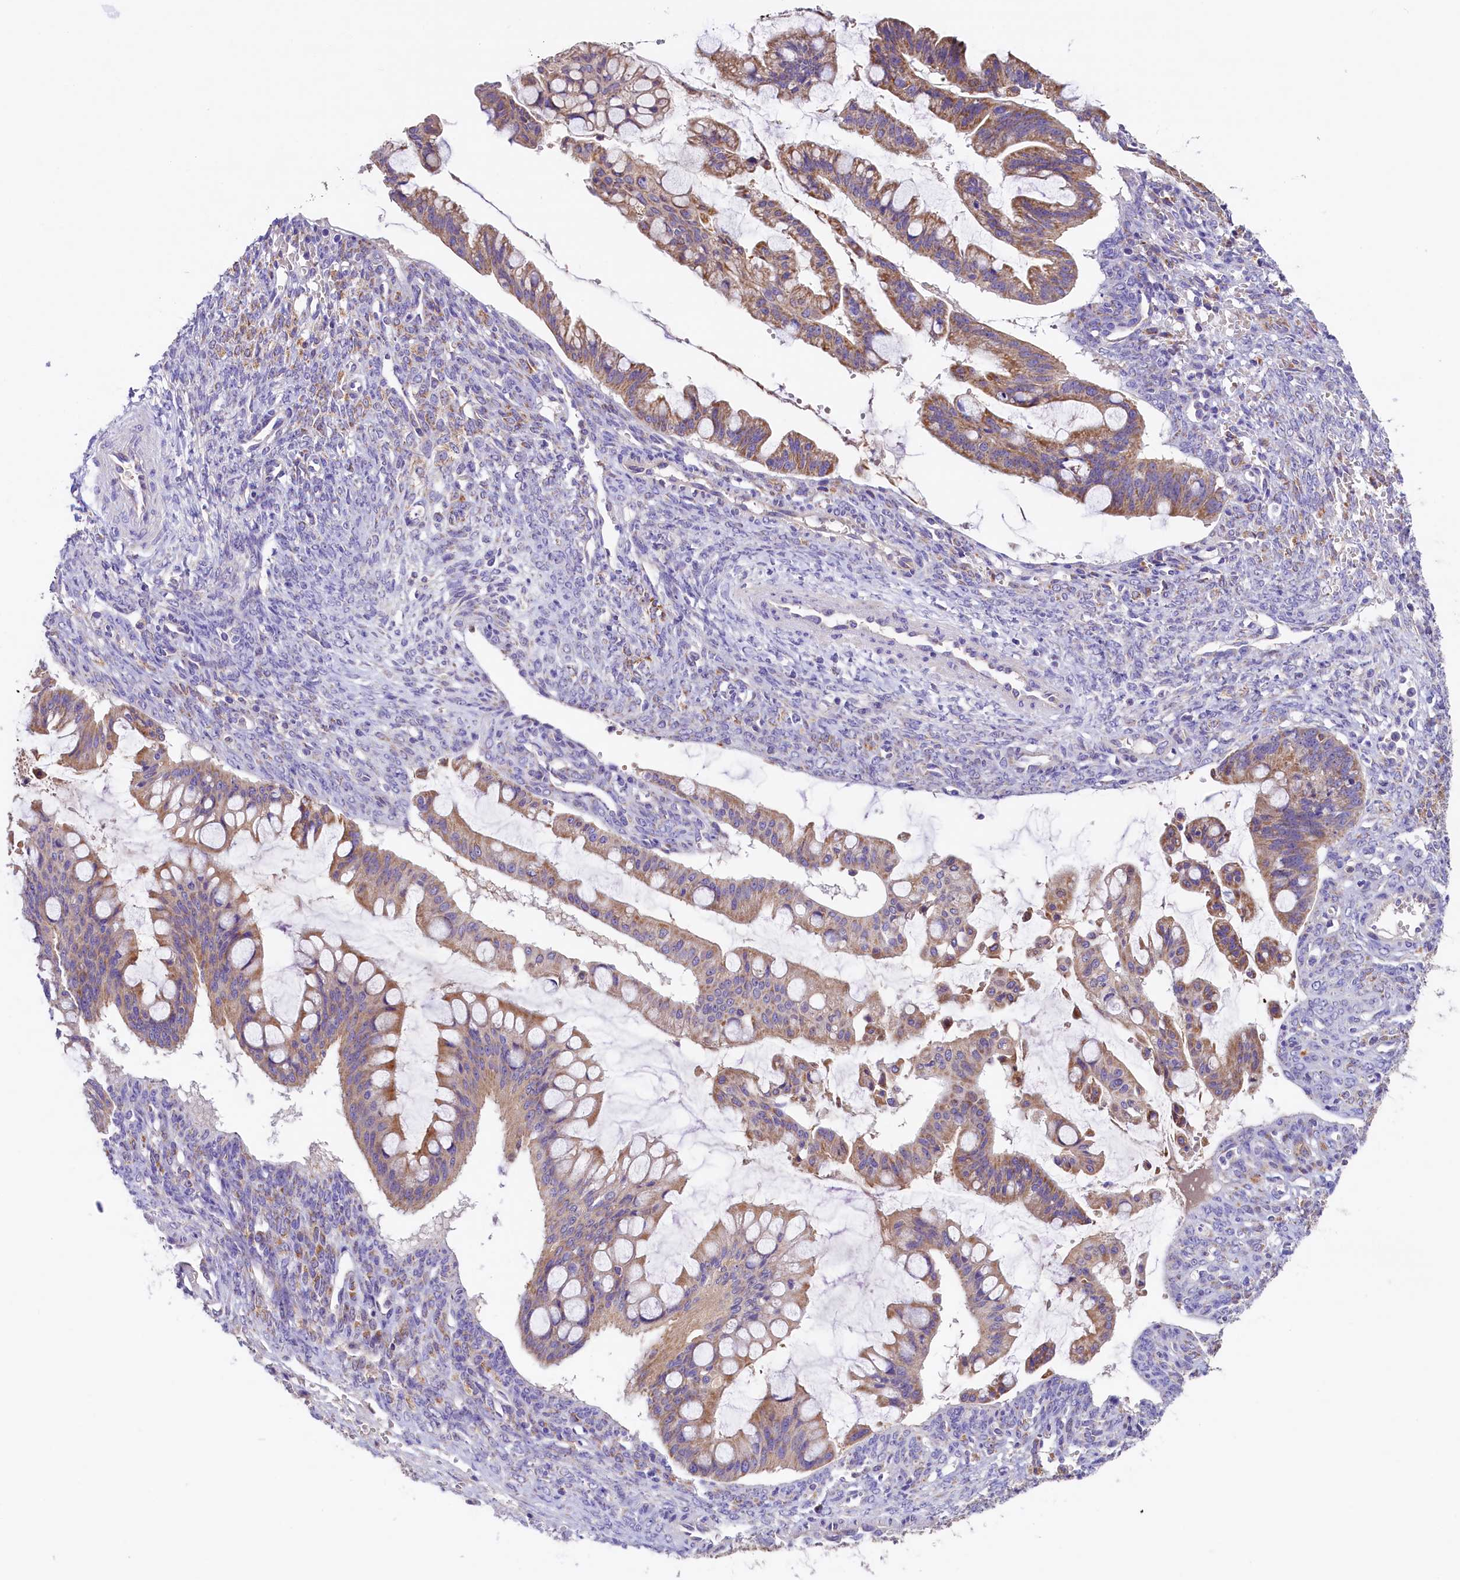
{"staining": {"intensity": "moderate", "quantity": "25%-75%", "location": "cytoplasmic/membranous"}, "tissue": "ovarian cancer", "cell_type": "Tumor cells", "image_type": "cancer", "snomed": [{"axis": "morphology", "description": "Cystadenocarcinoma, mucinous, NOS"}, {"axis": "topography", "description": "Ovary"}], "caption": "Tumor cells reveal medium levels of moderate cytoplasmic/membranous positivity in about 25%-75% of cells in ovarian cancer (mucinous cystadenocarcinoma).", "gene": "PMPCB", "patient": {"sex": "female", "age": 73}}